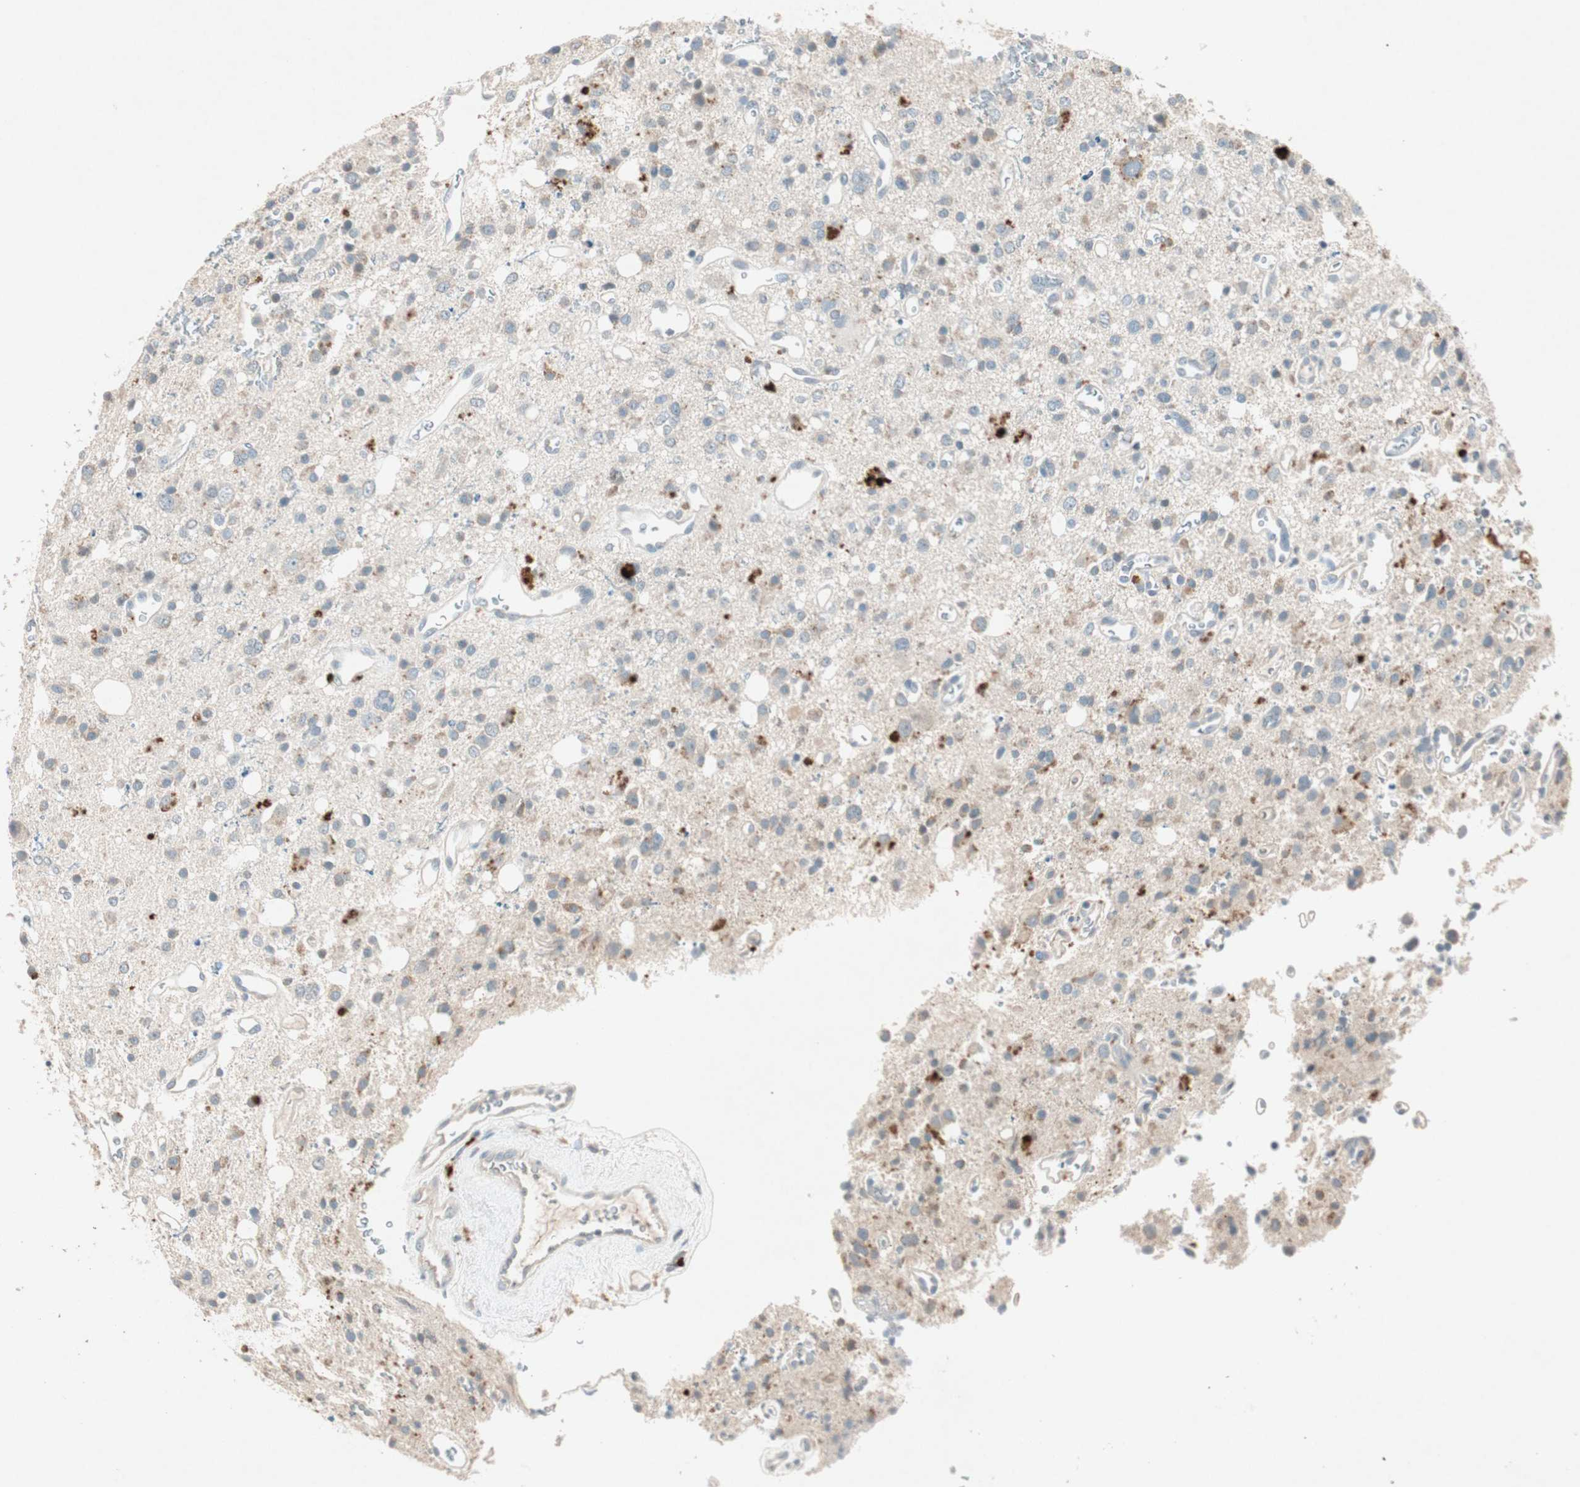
{"staining": {"intensity": "weak", "quantity": "<25%", "location": "cytoplasmic/membranous"}, "tissue": "glioma", "cell_type": "Tumor cells", "image_type": "cancer", "snomed": [{"axis": "morphology", "description": "Glioma, malignant, High grade"}, {"axis": "topography", "description": "Brain"}], "caption": "Photomicrograph shows no protein expression in tumor cells of glioma tissue.", "gene": "NKAIN1", "patient": {"sex": "male", "age": 47}}